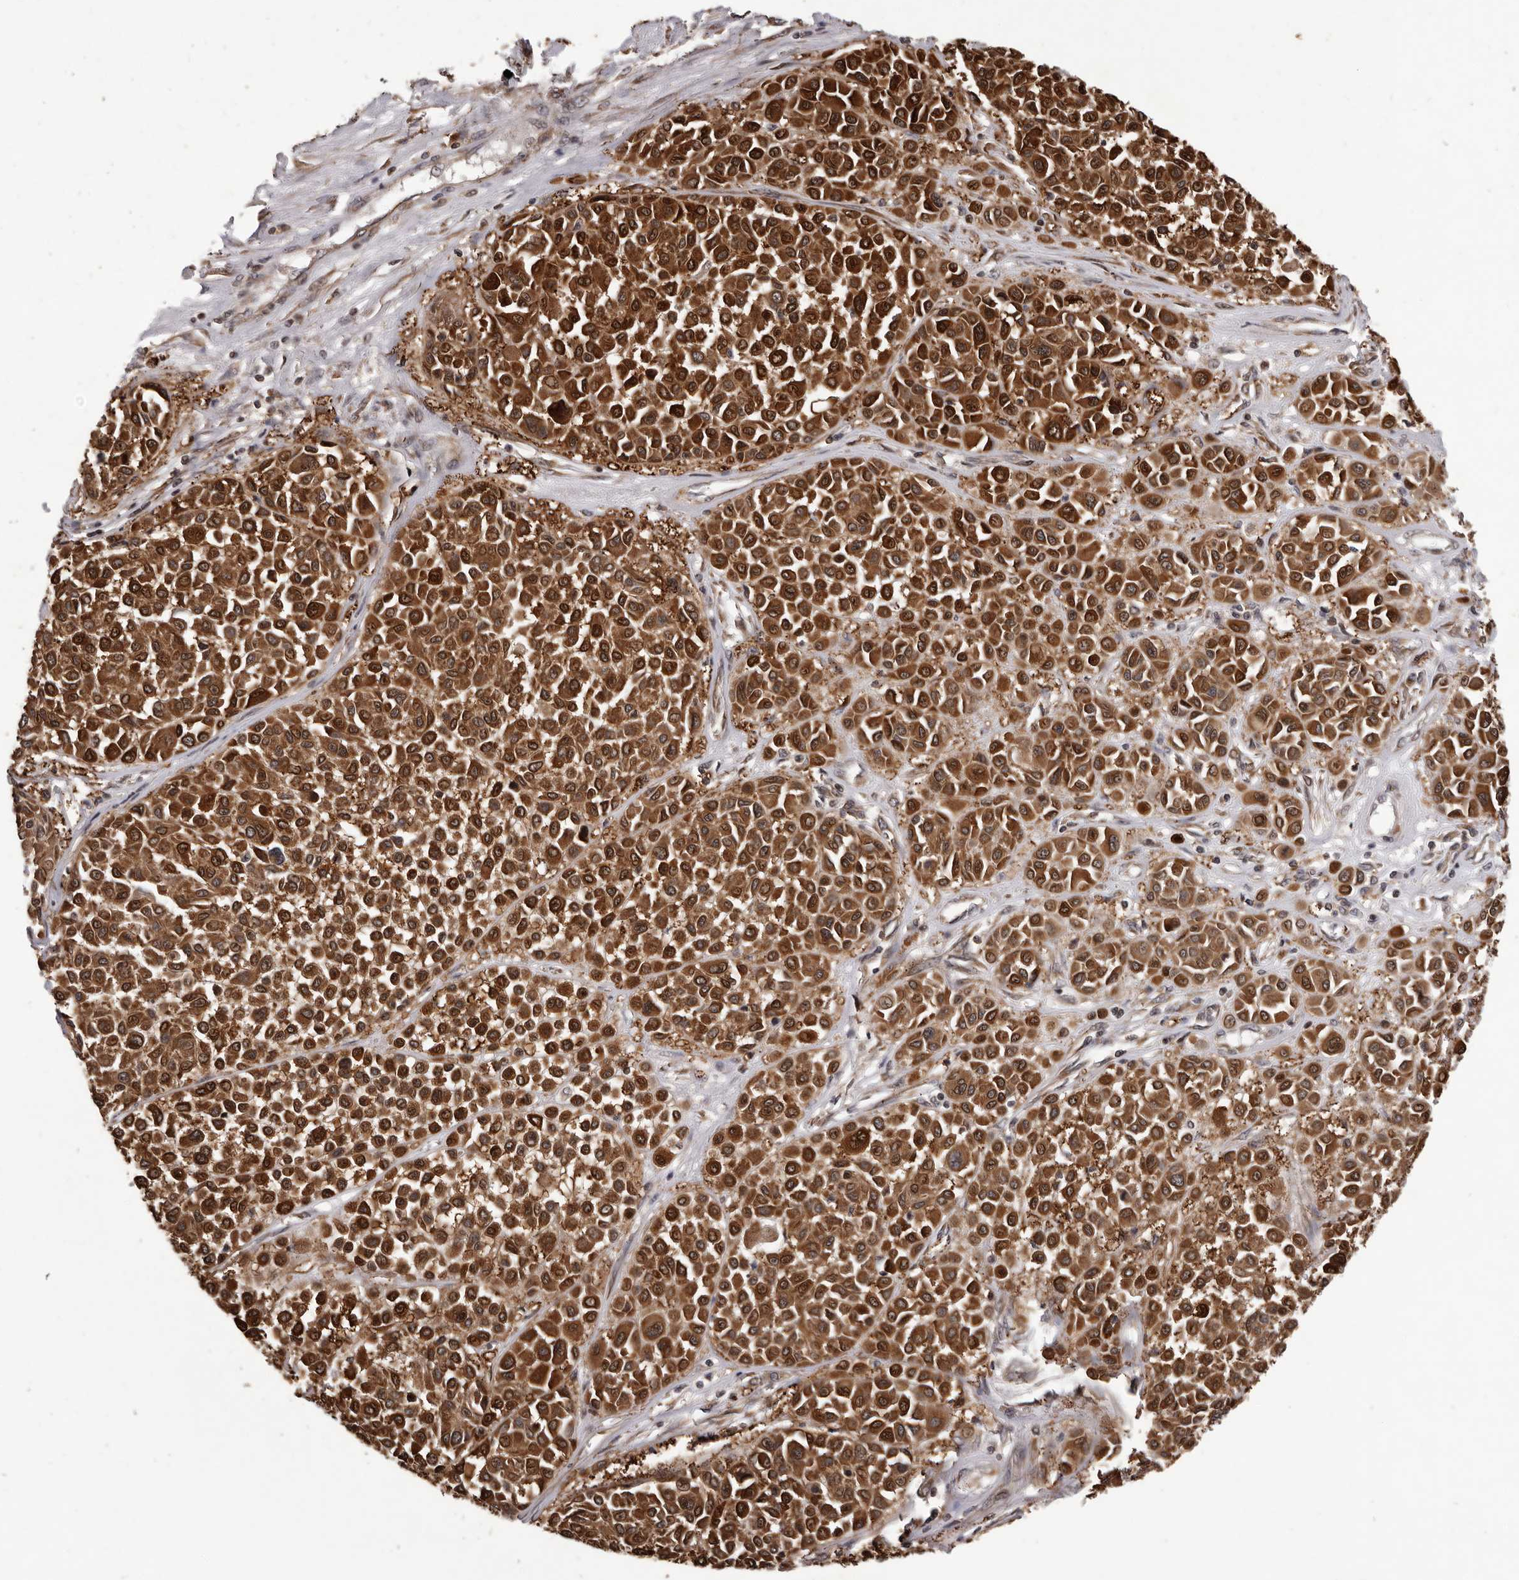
{"staining": {"intensity": "strong", "quantity": ">75%", "location": "cytoplasmic/membranous"}, "tissue": "melanoma", "cell_type": "Tumor cells", "image_type": "cancer", "snomed": [{"axis": "morphology", "description": "Malignant melanoma, Metastatic site"}, {"axis": "topography", "description": "Soft tissue"}], "caption": "The histopathology image shows a brown stain indicating the presence of a protein in the cytoplasmic/membranous of tumor cells in melanoma.", "gene": "GADD45B", "patient": {"sex": "male", "age": 41}}